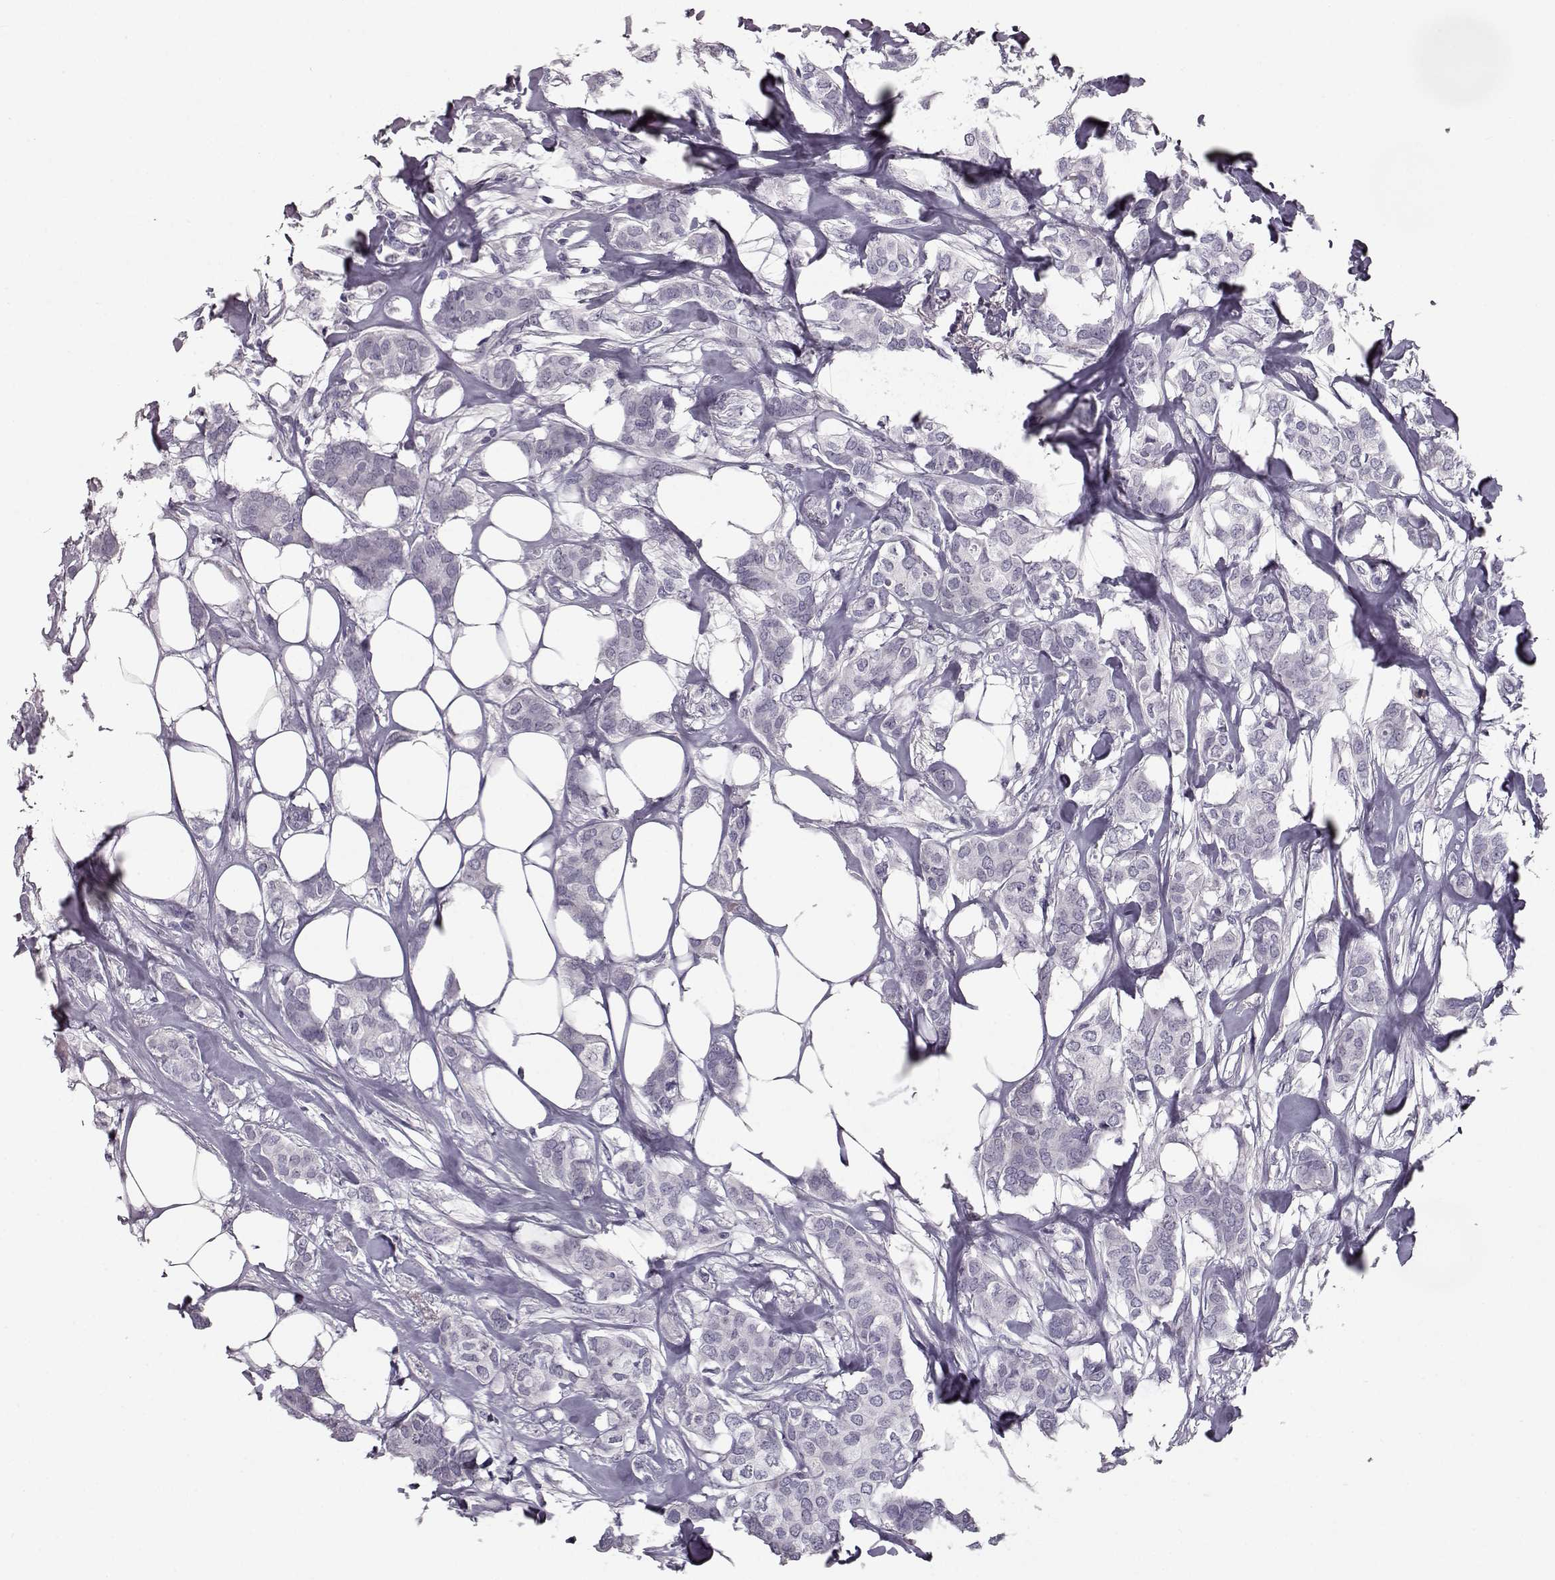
{"staining": {"intensity": "negative", "quantity": "none", "location": "none"}, "tissue": "breast cancer", "cell_type": "Tumor cells", "image_type": "cancer", "snomed": [{"axis": "morphology", "description": "Duct carcinoma"}, {"axis": "topography", "description": "Breast"}], "caption": "DAB immunohistochemical staining of breast infiltrating ductal carcinoma reveals no significant staining in tumor cells.", "gene": "CCL19", "patient": {"sex": "female", "age": 62}}